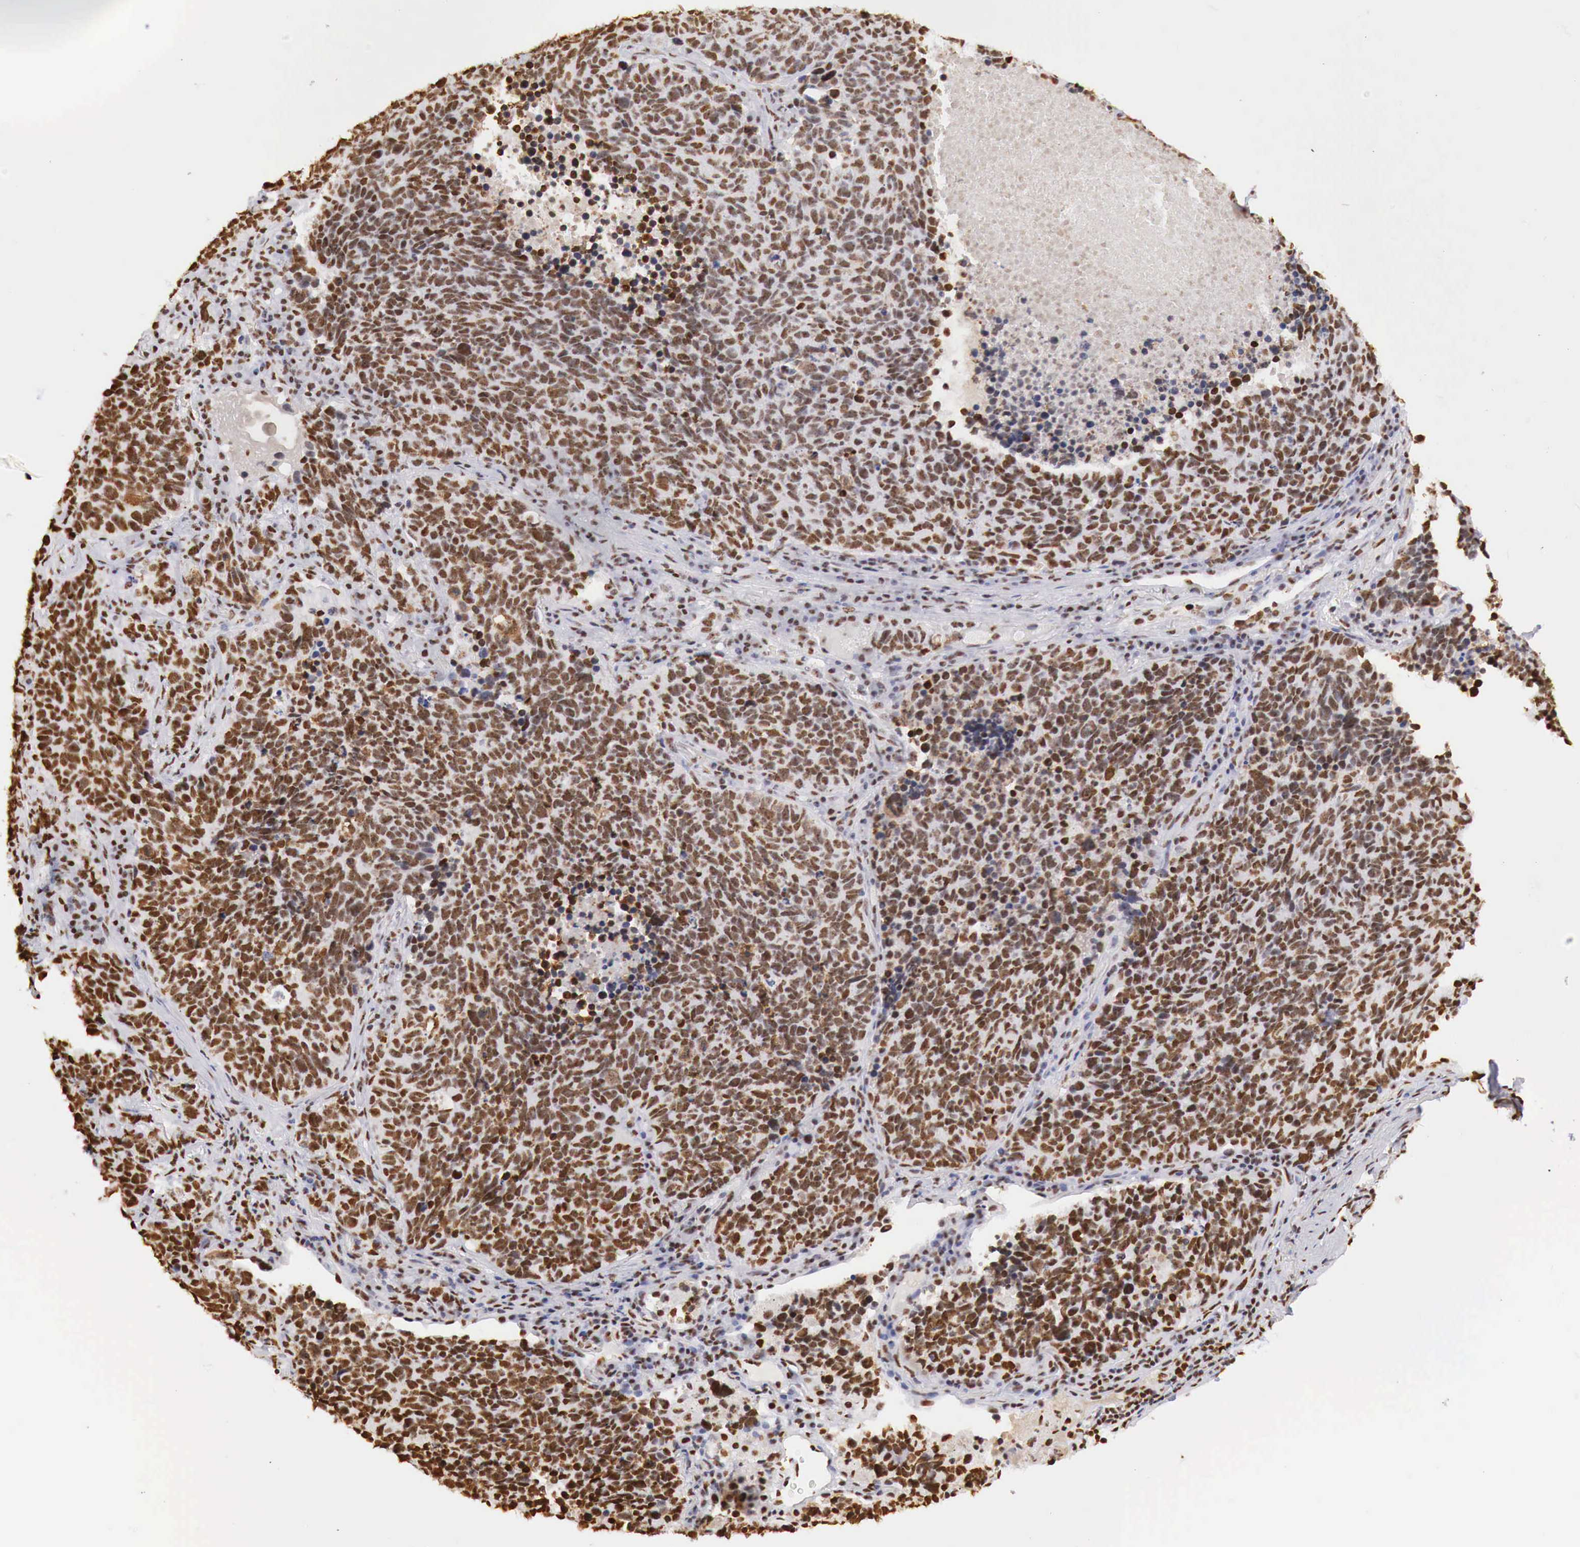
{"staining": {"intensity": "strong", "quantity": ">75%", "location": "nuclear"}, "tissue": "lung cancer", "cell_type": "Tumor cells", "image_type": "cancer", "snomed": [{"axis": "morphology", "description": "Neoplasm, malignant, NOS"}, {"axis": "topography", "description": "Lung"}], "caption": "Immunohistochemistry image of neoplastic tissue: lung malignant neoplasm stained using immunohistochemistry exhibits high levels of strong protein expression localized specifically in the nuclear of tumor cells, appearing as a nuclear brown color.", "gene": "DKC1", "patient": {"sex": "female", "age": 75}}